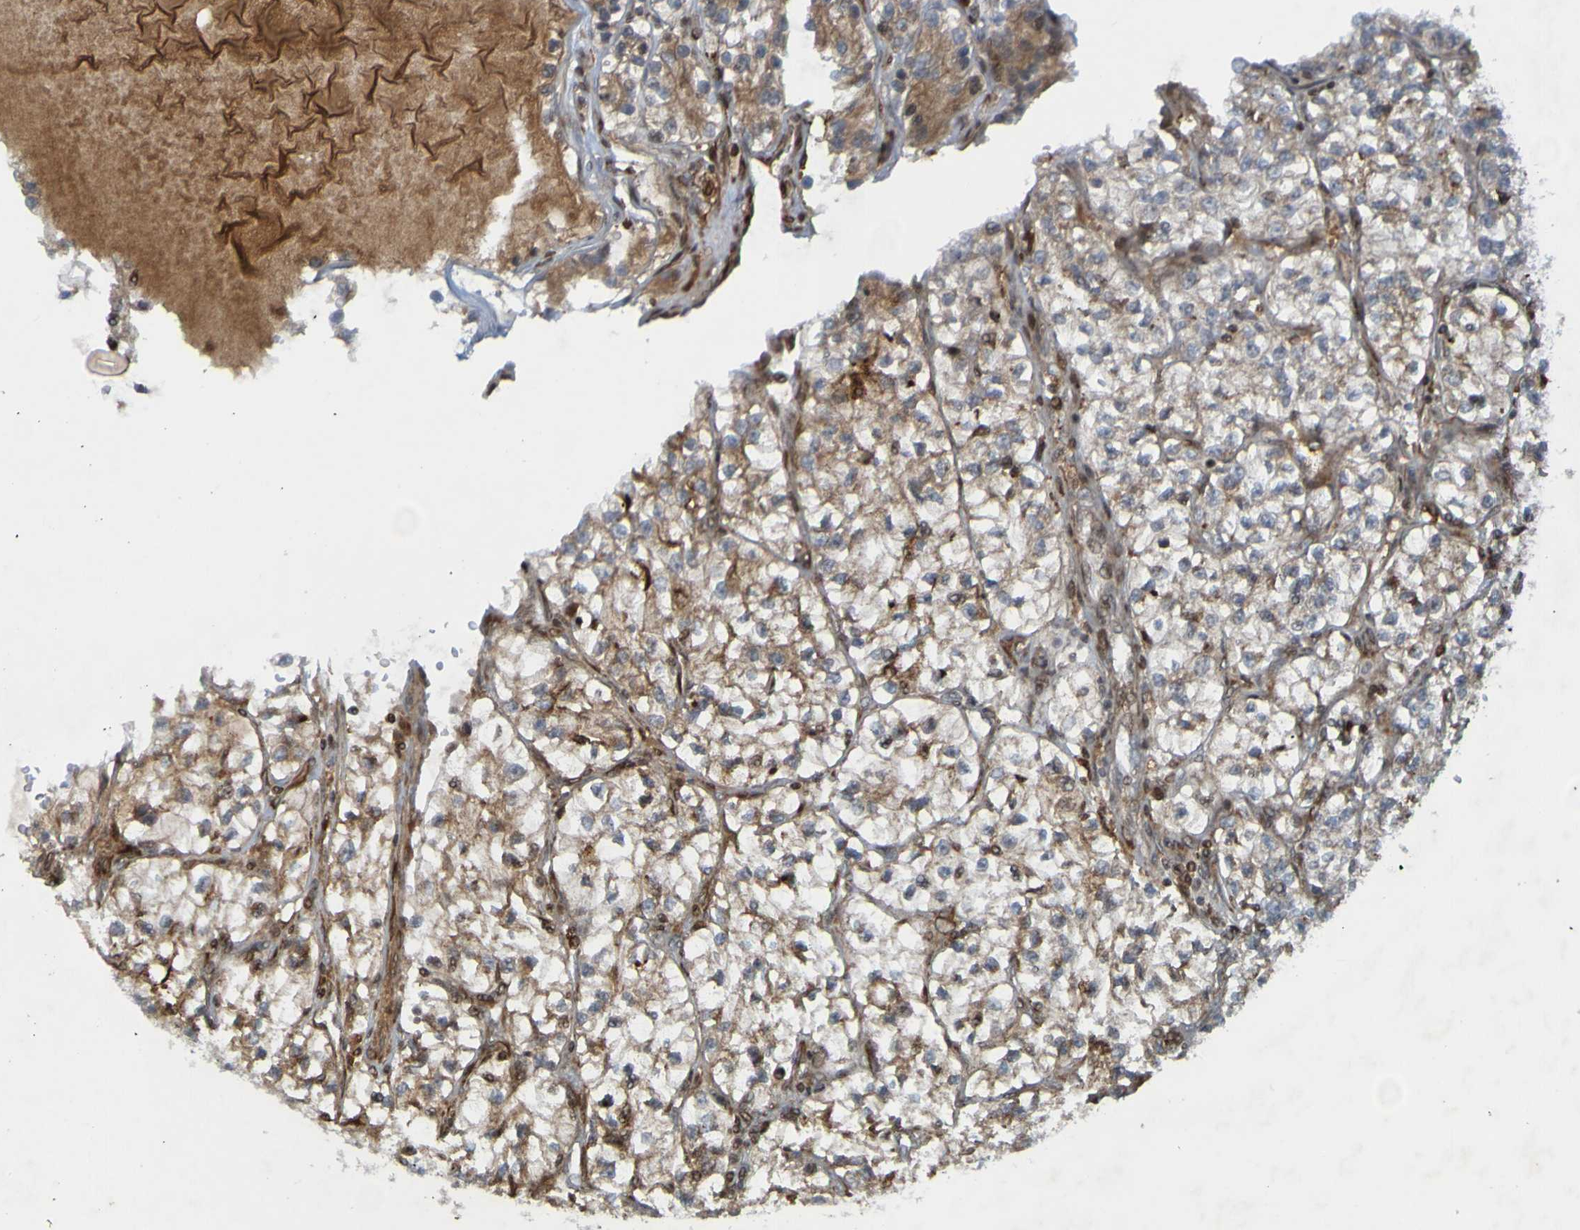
{"staining": {"intensity": "moderate", "quantity": "25%-75%", "location": "cytoplasmic/membranous"}, "tissue": "renal cancer", "cell_type": "Tumor cells", "image_type": "cancer", "snomed": [{"axis": "morphology", "description": "Adenocarcinoma, NOS"}, {"axis": "topography", "description": "Kidney"}], "caption": "This is an image of IHC staining of renal cancer, which shows moderate expression in the cytoplasmic/membranous of tumor cells.", "gene": "GUCY1A1", "patient": {"sex": "female", "age": 57}}